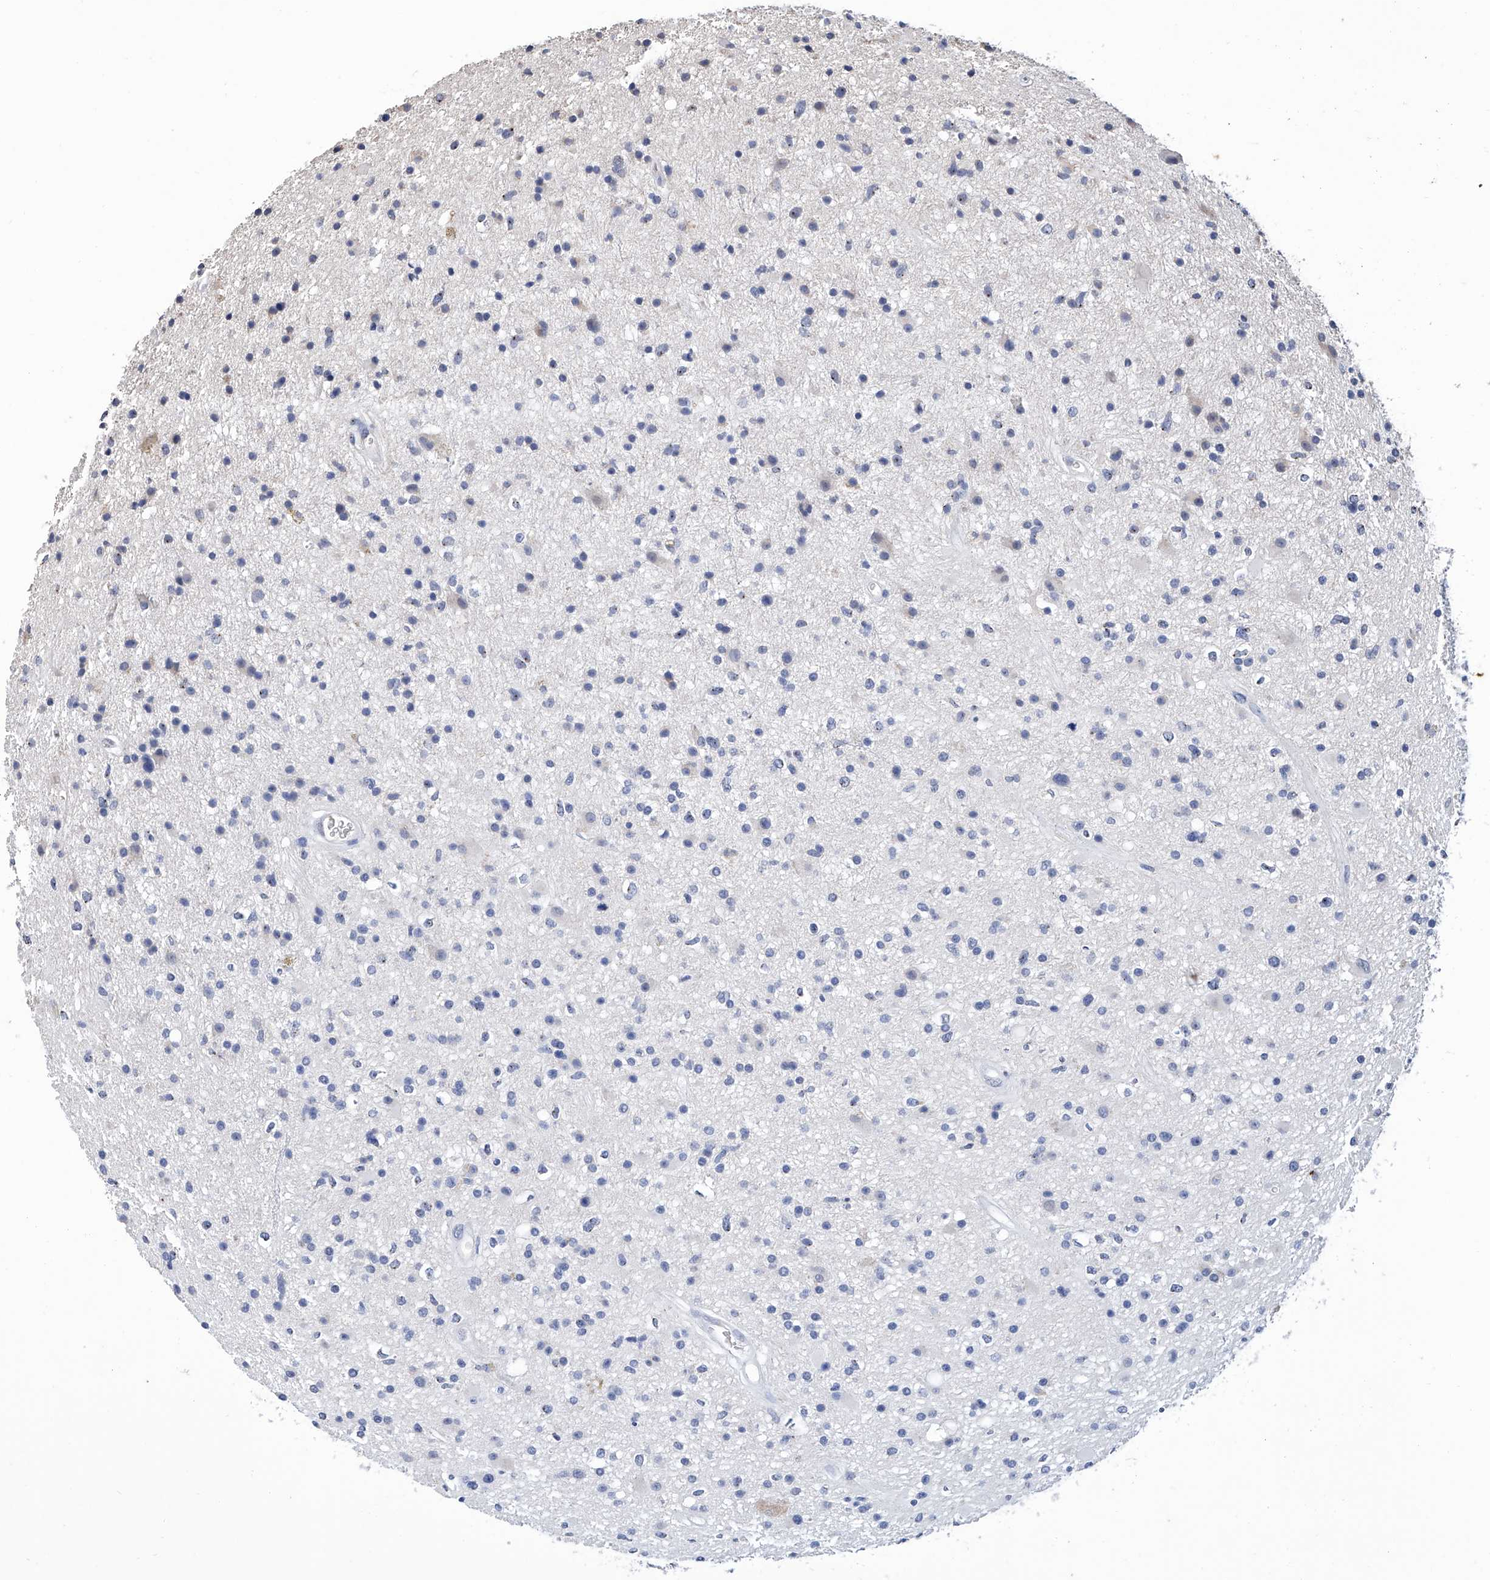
{"staining": {"intensity": "negative", "quantity": "none", "location": "none"}, "tissue": "glioma", "cell_type": "Tumor cells", "image_type": "cancer", "snomed": [{"axis": "morphology", "description": "Glioma, malignant, High grade"}, {"axis": "topography", "description": "Brain"}], "caption": "This is an immunohistochemistry photomicrograph of malignant glioma (high-grade). There is no positivity in tumor cells.", "gene": "GPT", "patient": {"sex": "male", "age": 33}}